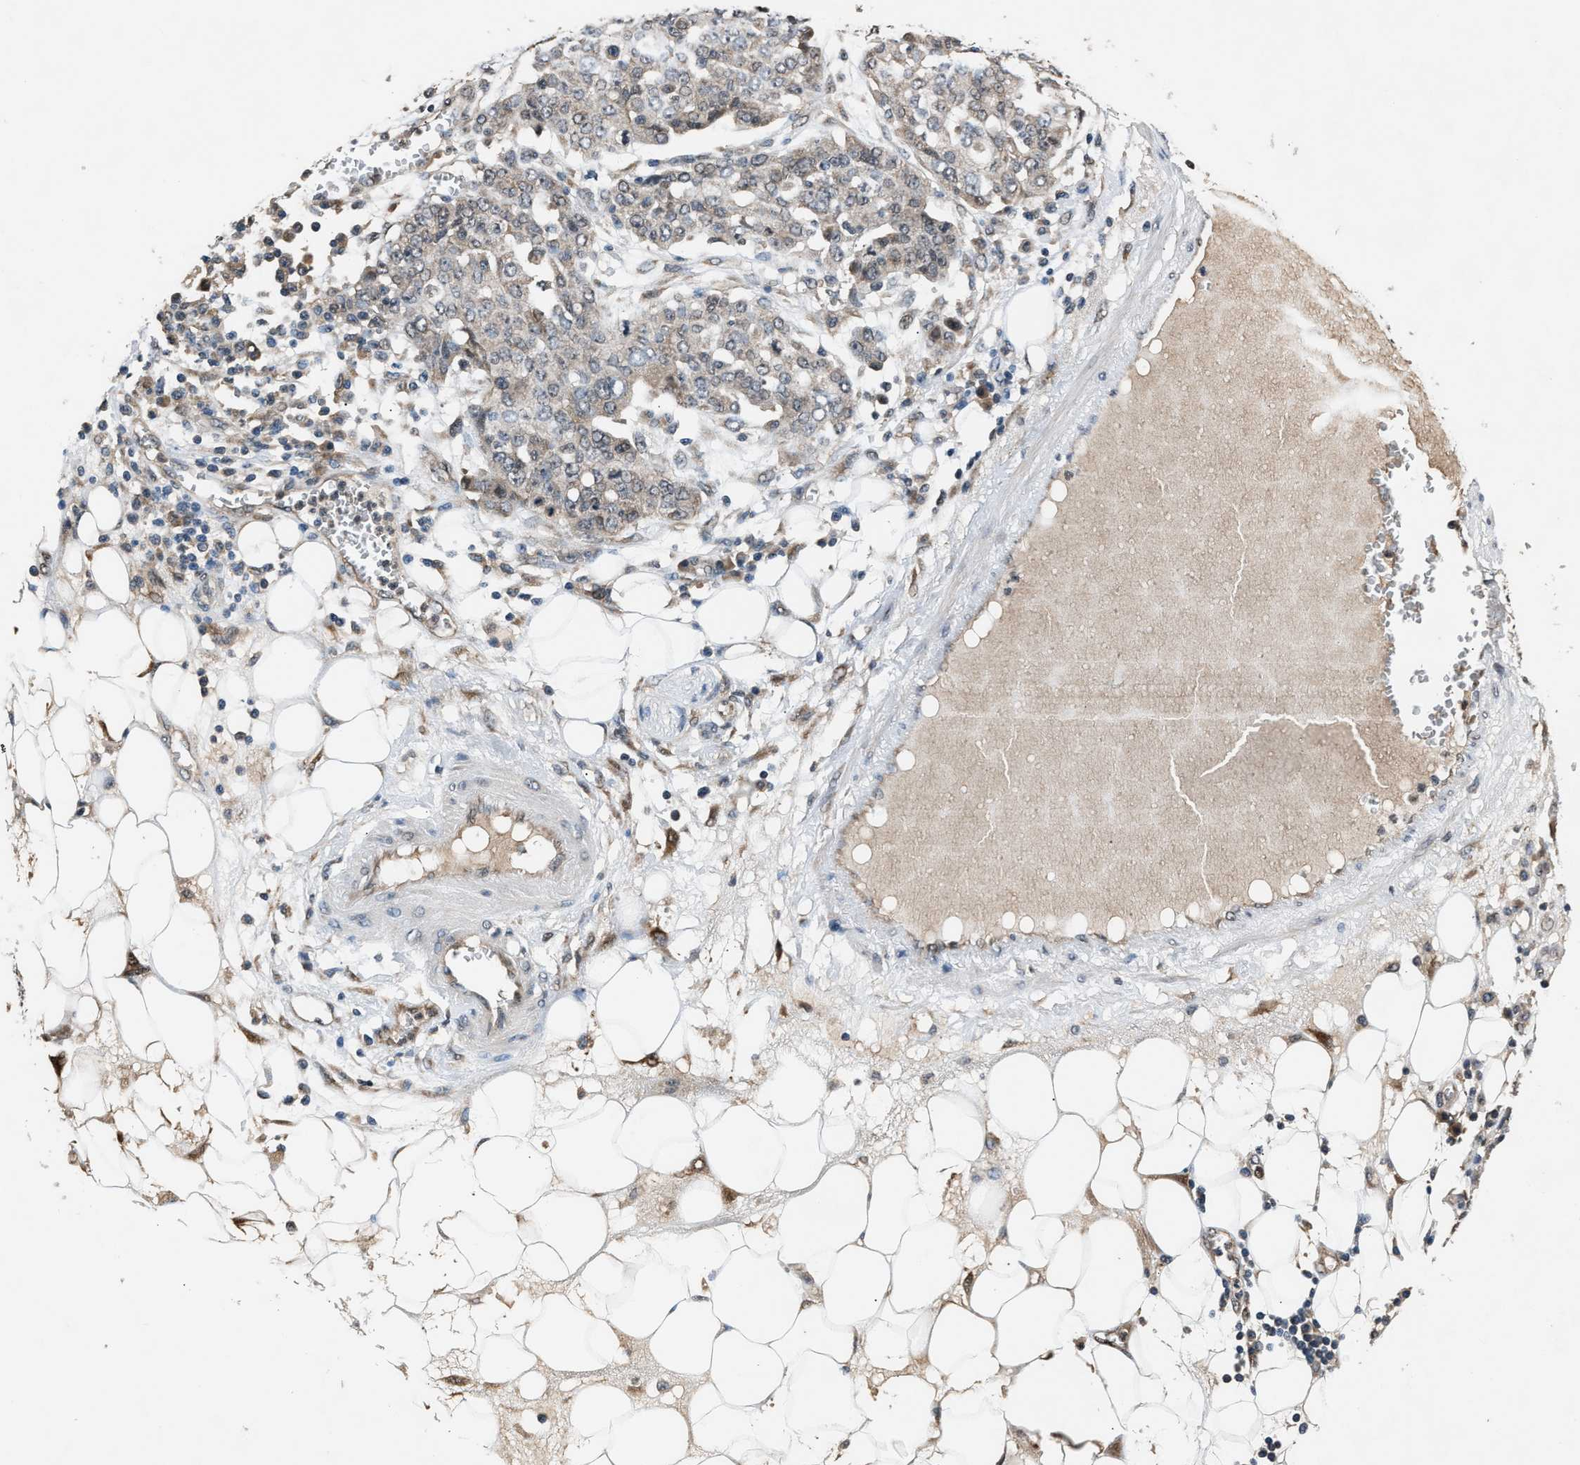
{"staining": {"intensity": "weak", "quantity": "<25%", "location": "cytoplasmic/membranous"}, "tissue": "ovarian cancer", "cell_type": "Tumor cells", "image_type": "cancer", "snomed": [{"axis": "morphology", "description": "Cystadenocarcinoma, serous, NOS"}, {"axis": "topography", "description": "Soft tissue"}, {"axis": "topography", "description": "Ovary"}], "caption": "A high-resolution histopathology image shows IHC staining of ovarian serous cystadenocarcinoma, which shows no significant staining in tumor cells. The staining is performed using DAB brown chromogen with nuclei counter-stained in using hematoxylin.", "gene": "TP53I3", "patient": {"sex": "female", "age": 57}}